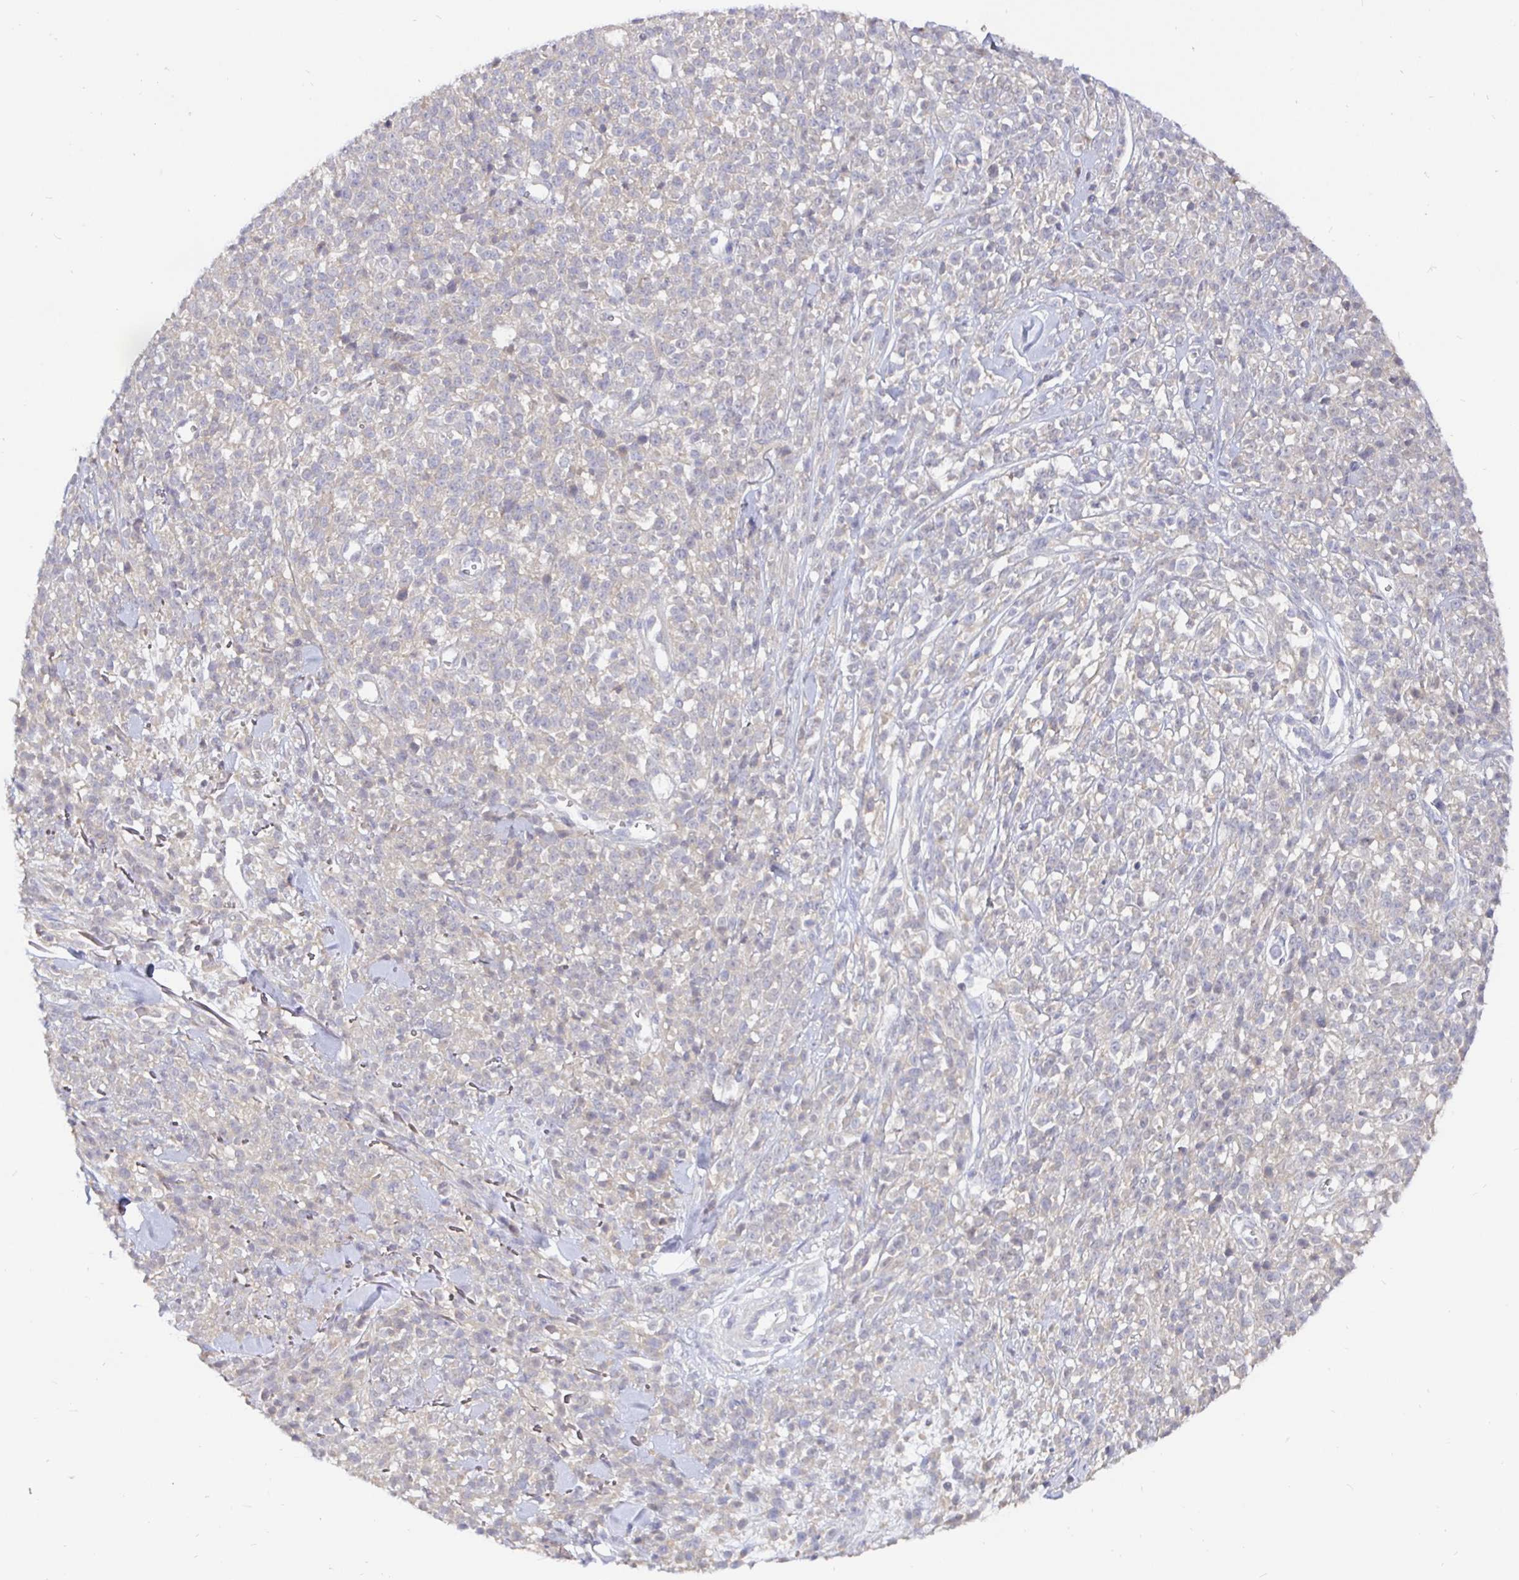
{"staining": {"intensity": "negative", "quantity": "none", "location": "none"}, "tissue": "melanoma", "cell_type": "Tumor cells", "image_type": "cancer", "snomed": [{"axis": "morphology", "description": "Malignant melanoma, NOS"}, {"axis": "topography", "description": "Skin"}, {"axis": "topography", "description": "Skin of trunk"}], "caption": "The immunohistochemistry image has no significant staining in tumor cells of melanoma tissue.", "gene": "KIF21A", "patient": {"sex": "male", "age": 74}}